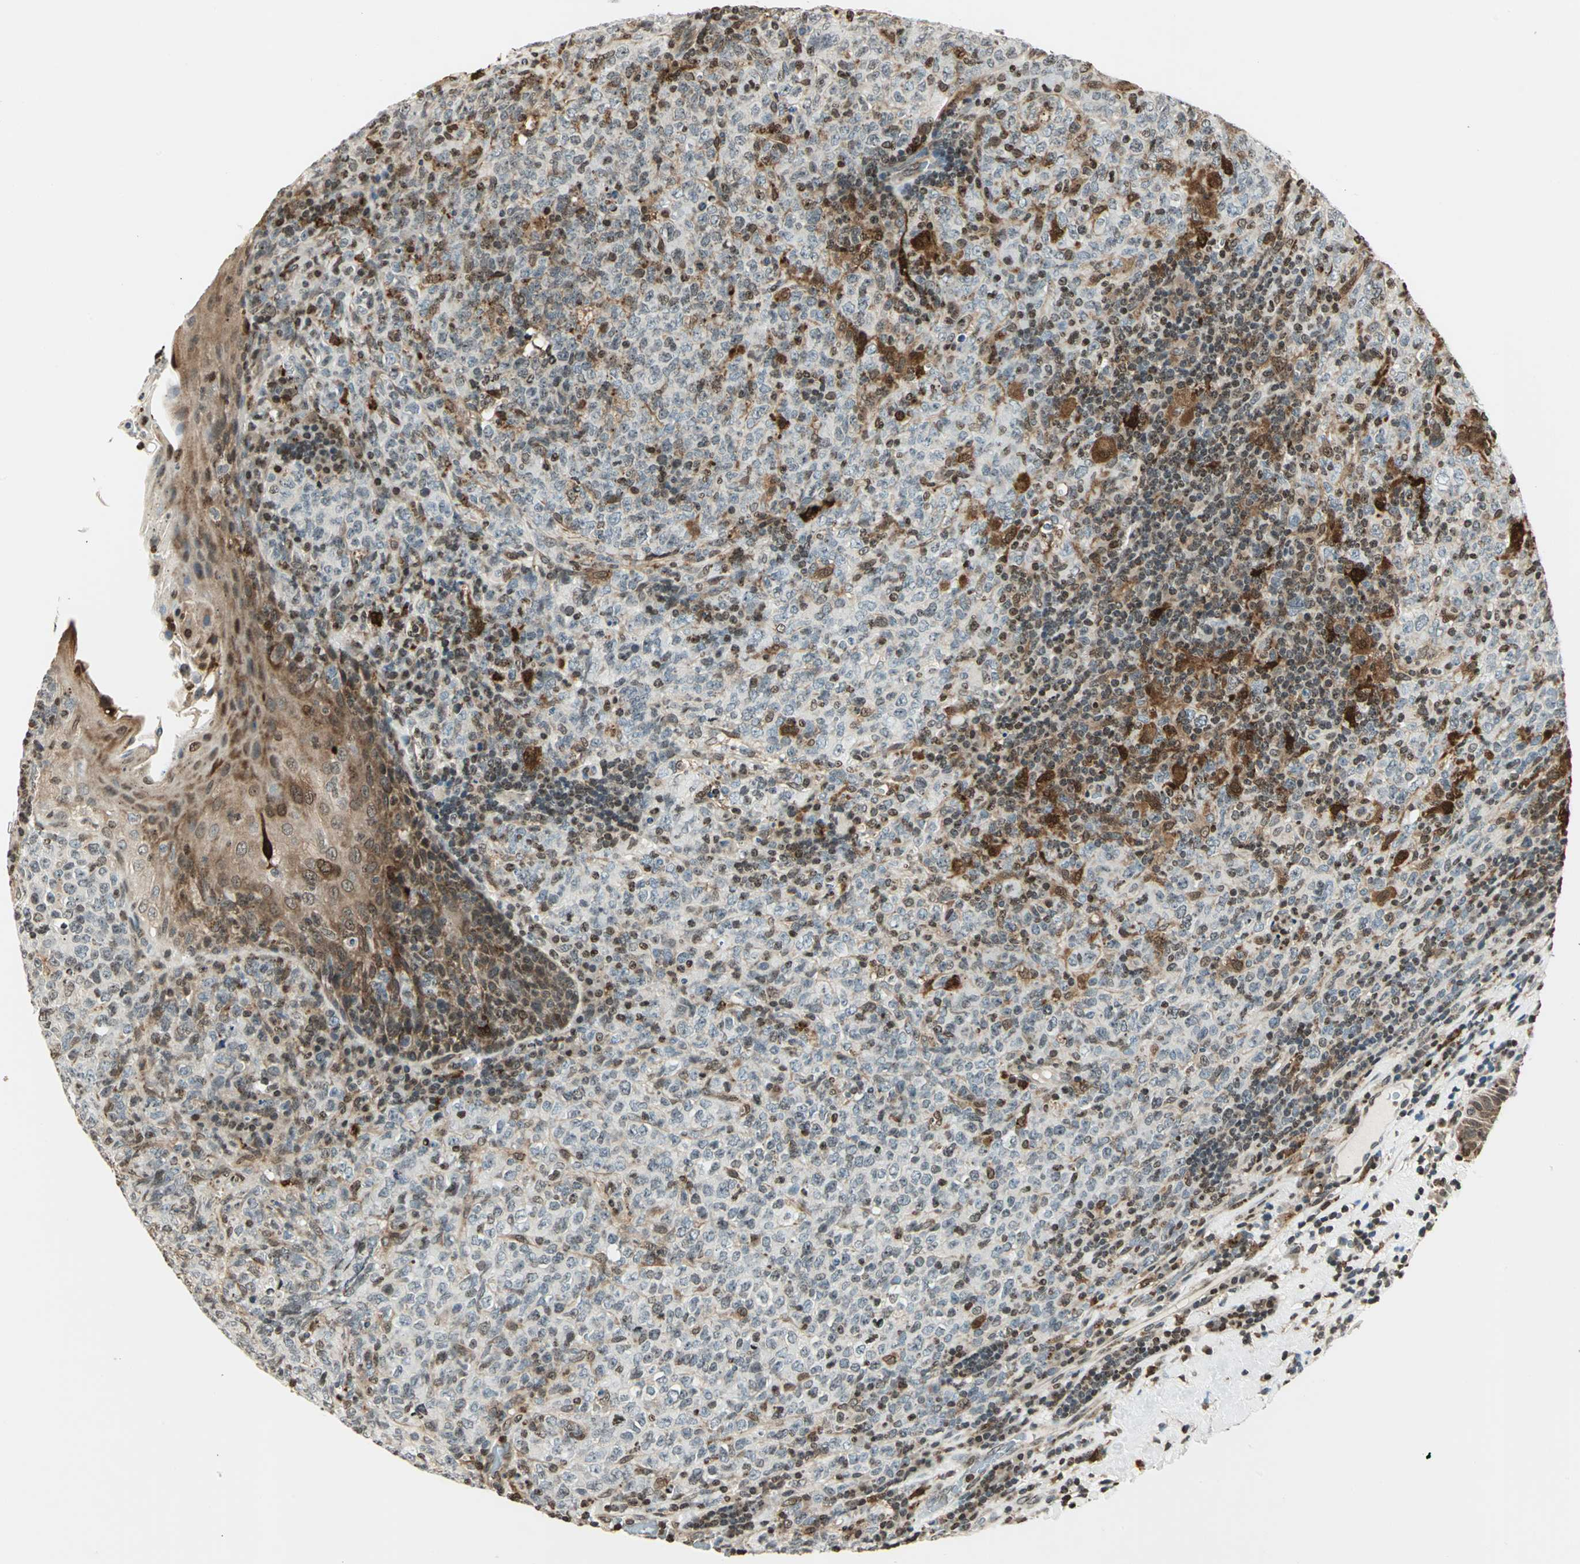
{"staining": {"intensity": "weak", "quantity": "25%-75%", "location": "cytoplasmic/membranous,nuclear"}, "tissue": "lymphoma", "cell_type": "Tumor cells", "image_type": "cancer", "snomed": [{"axis": "morphology", "description": "Malignant lymphoma, non-Hodgkin's type, High grade"}, {"axis": "topography", "description": "Tonsil"}], "caption": "Lymphoma stained with immunohistochemistry (IHC) shows weak cytoplasmic/membranous and nuclear staining in about 25%-75% of tumor cells.", "gene": "LGALS3", "patient": {"sex": "female", "age": 36}}